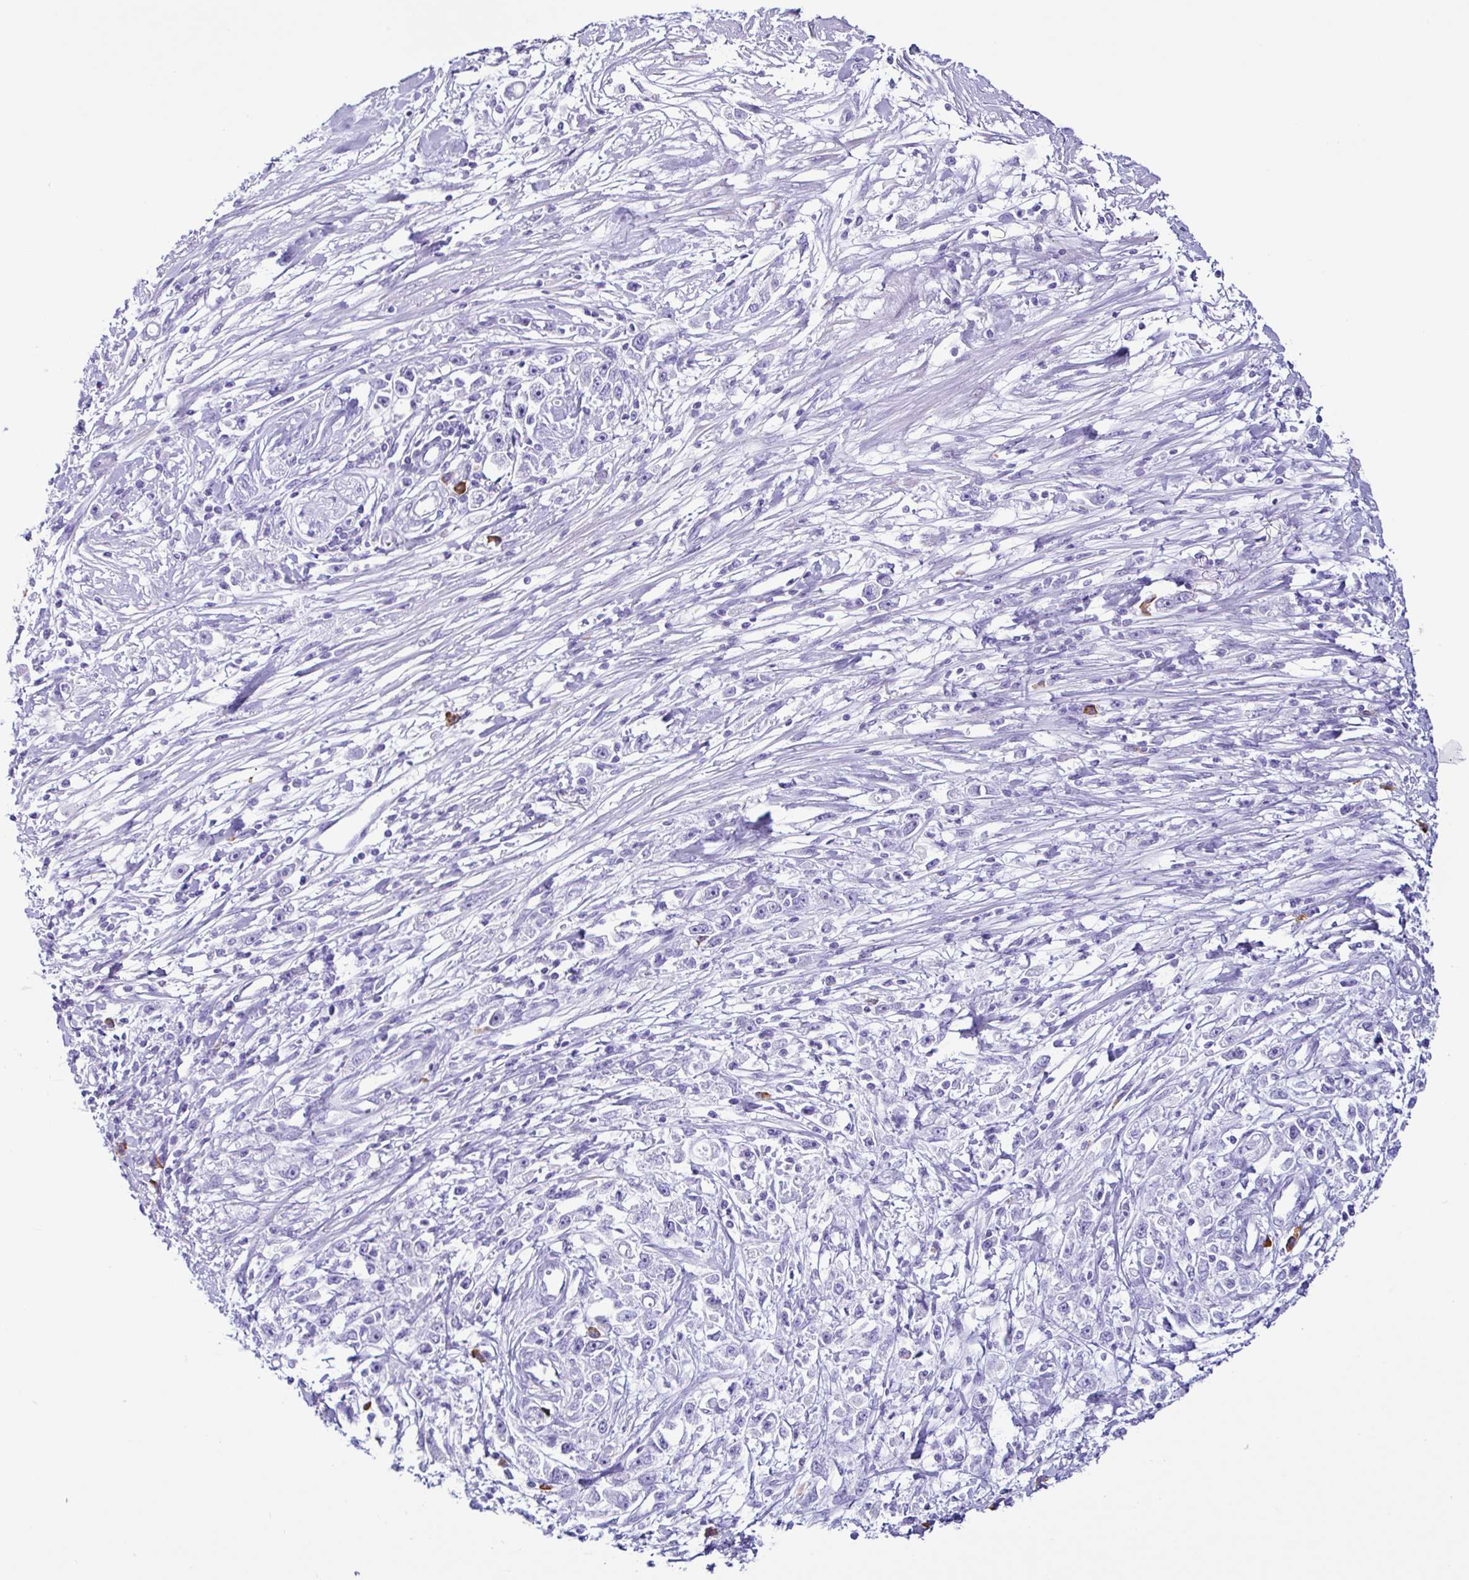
{"staining": {"intensity": "negative", "quantity": "none", "location": "none"}, "tissue": "stomach cancer", "cell_type": "Tumor cells", "image_type": "cancer", "snomed": [{"axis": "morphology", "description": "Adenocarcinoma, NOS"}, {"axis": "topography", "description": "Stomach"}], "caption": "Tumor cells are negative for brown protein staining in stomach cancer (adenocarcinoma).", "gene": "PIGF", "patient": {"sex": "female", "age": 59}}